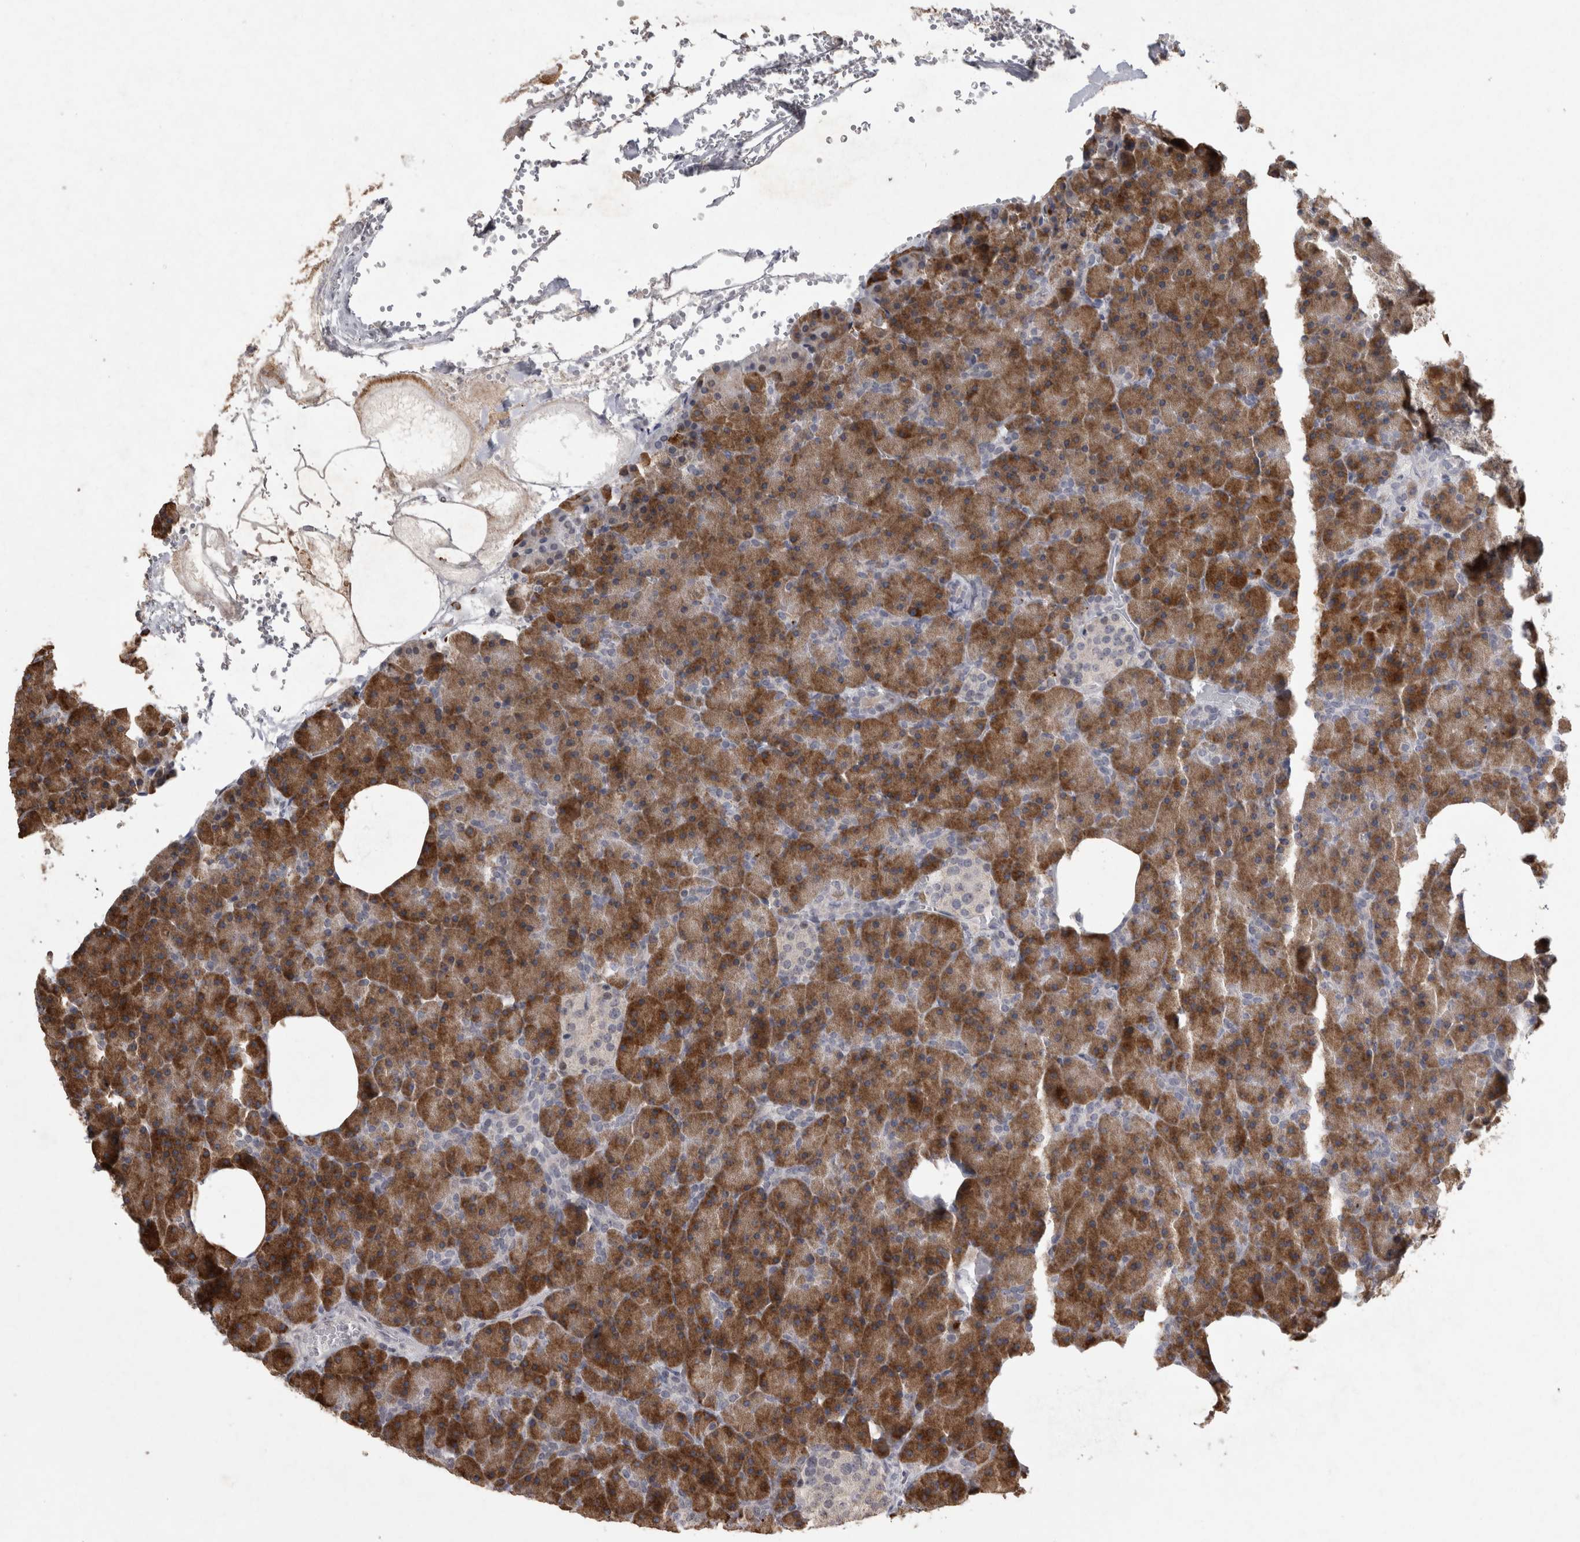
{"staining": {"intensity": "moderate", "quantity": ">75%", "location": "cytoplasmic/membranous"}, "tissue": "pancreas", "cell_type": "Exocrine glandular cells", "image_type": "normal", "snomed": [{"axis": "morphology", "description": "Normal tissue, NOS"}, {"axis": "morphology", "description": "Carcinoid, malignant, NOS"}, {"axis": "topography", "description": "Pancreas"}], "caption": "Pancreas stained for a protein (brown) displays moderate cytoplasmic/membranous positive expression in about >75% of exocrine glandular cells.", "gene": "MEP1A", "patient": {"sex": "female", "age": 35}}